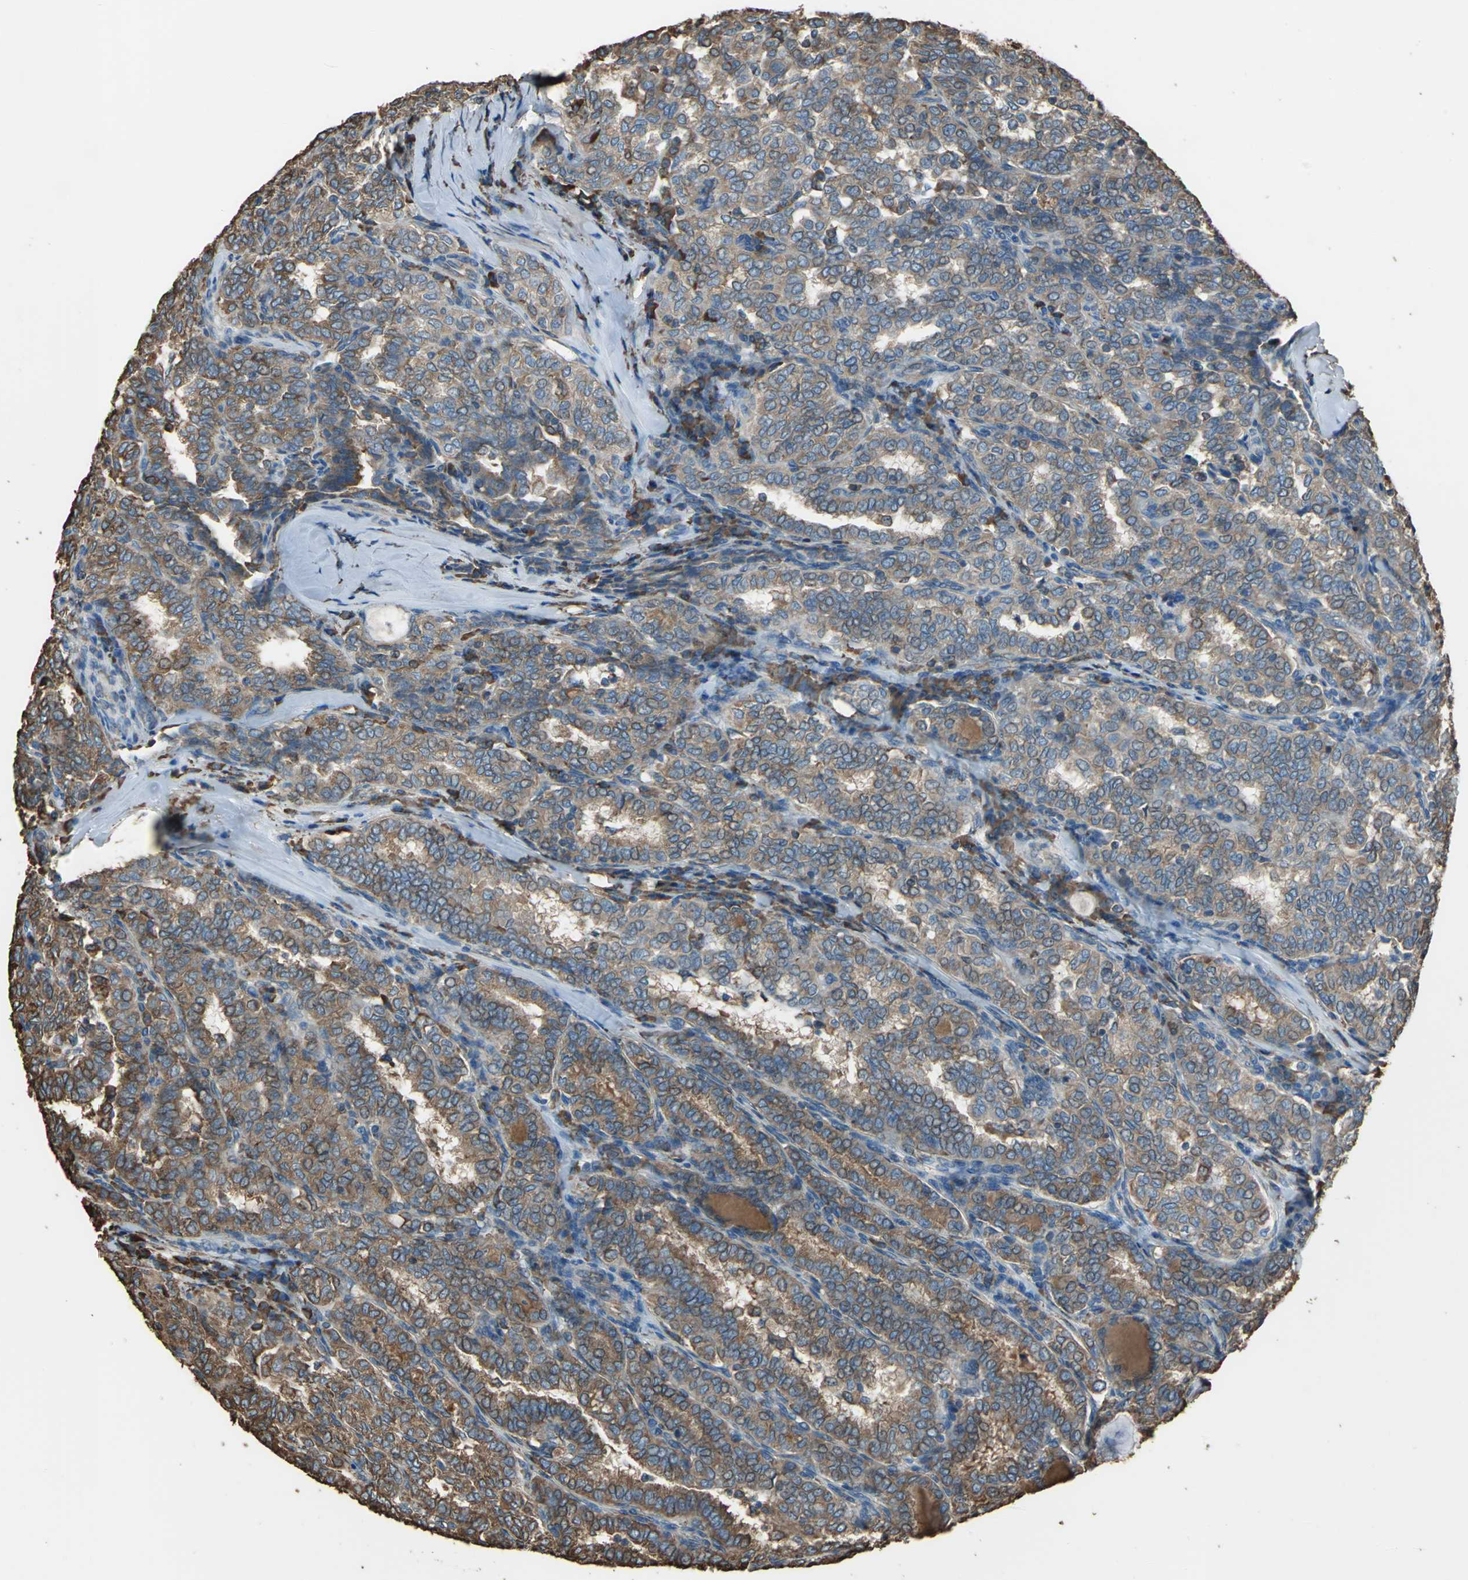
{"staining": {"intensity": "strong", "quantity": ">75%", "location": "cytoplasmic/membranous"}, "tissue": "thyroid cancer", "cell_type": "Tumor cells", "image_type": "cancer", "snomed": [{"axis": "morphology", "description": "Papillary adenocarcinoma, NOS"}, {"axis": "topography", "description": "Thyroid gland"}], "caption": "Tumor cells show high levels of strong cytoplasmic/membranous expression in about >75% of cells in human papillary adenocarcinoma (thyroid).", "gene": "GPANK1", "patient": {"sex": "female", "age": 30}}